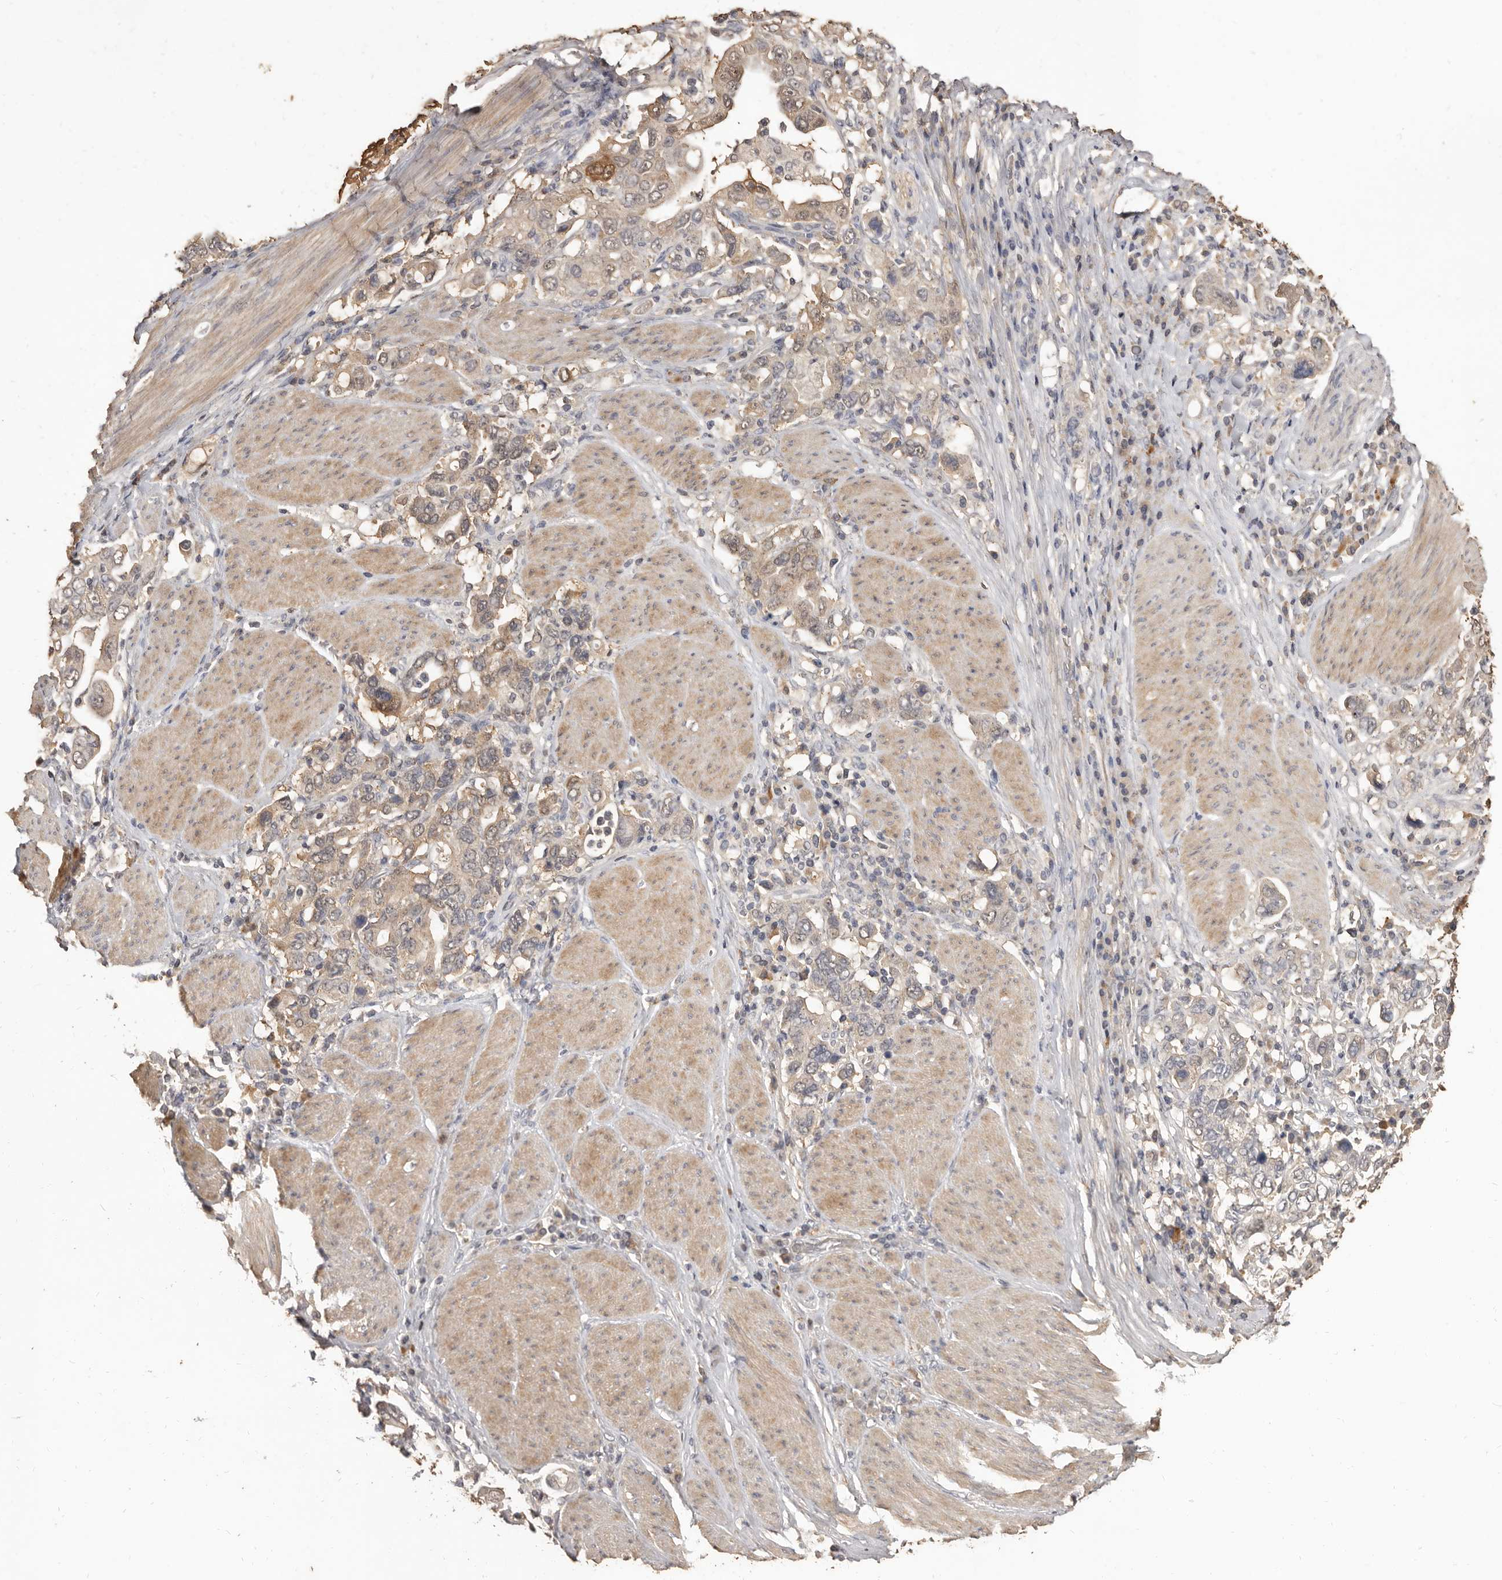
{"staining": {"intensity": "weak", "quantity": "25%-75%", "location": "cytoplasmic/membranous"}, "tissue": "stomach cancer", "cell_type": "Tumor cells", "image_type": "cancer", "snomed": [{"axis": "morphology", "description": "Adenocarcinoma, NOS"}, {"axis": "topography", "description": "Stomach, upper"}], "caption": "This histopathology image demonstrates immunohistochemistry (IHC) staining of stomach cancer (adenocarcinoma), with low weak cytoplasmic/membranous staining in approximately 25%-75% of tumor cells.", "gene": "INAVA", "patient": {"sex": "male", "age": 62}}